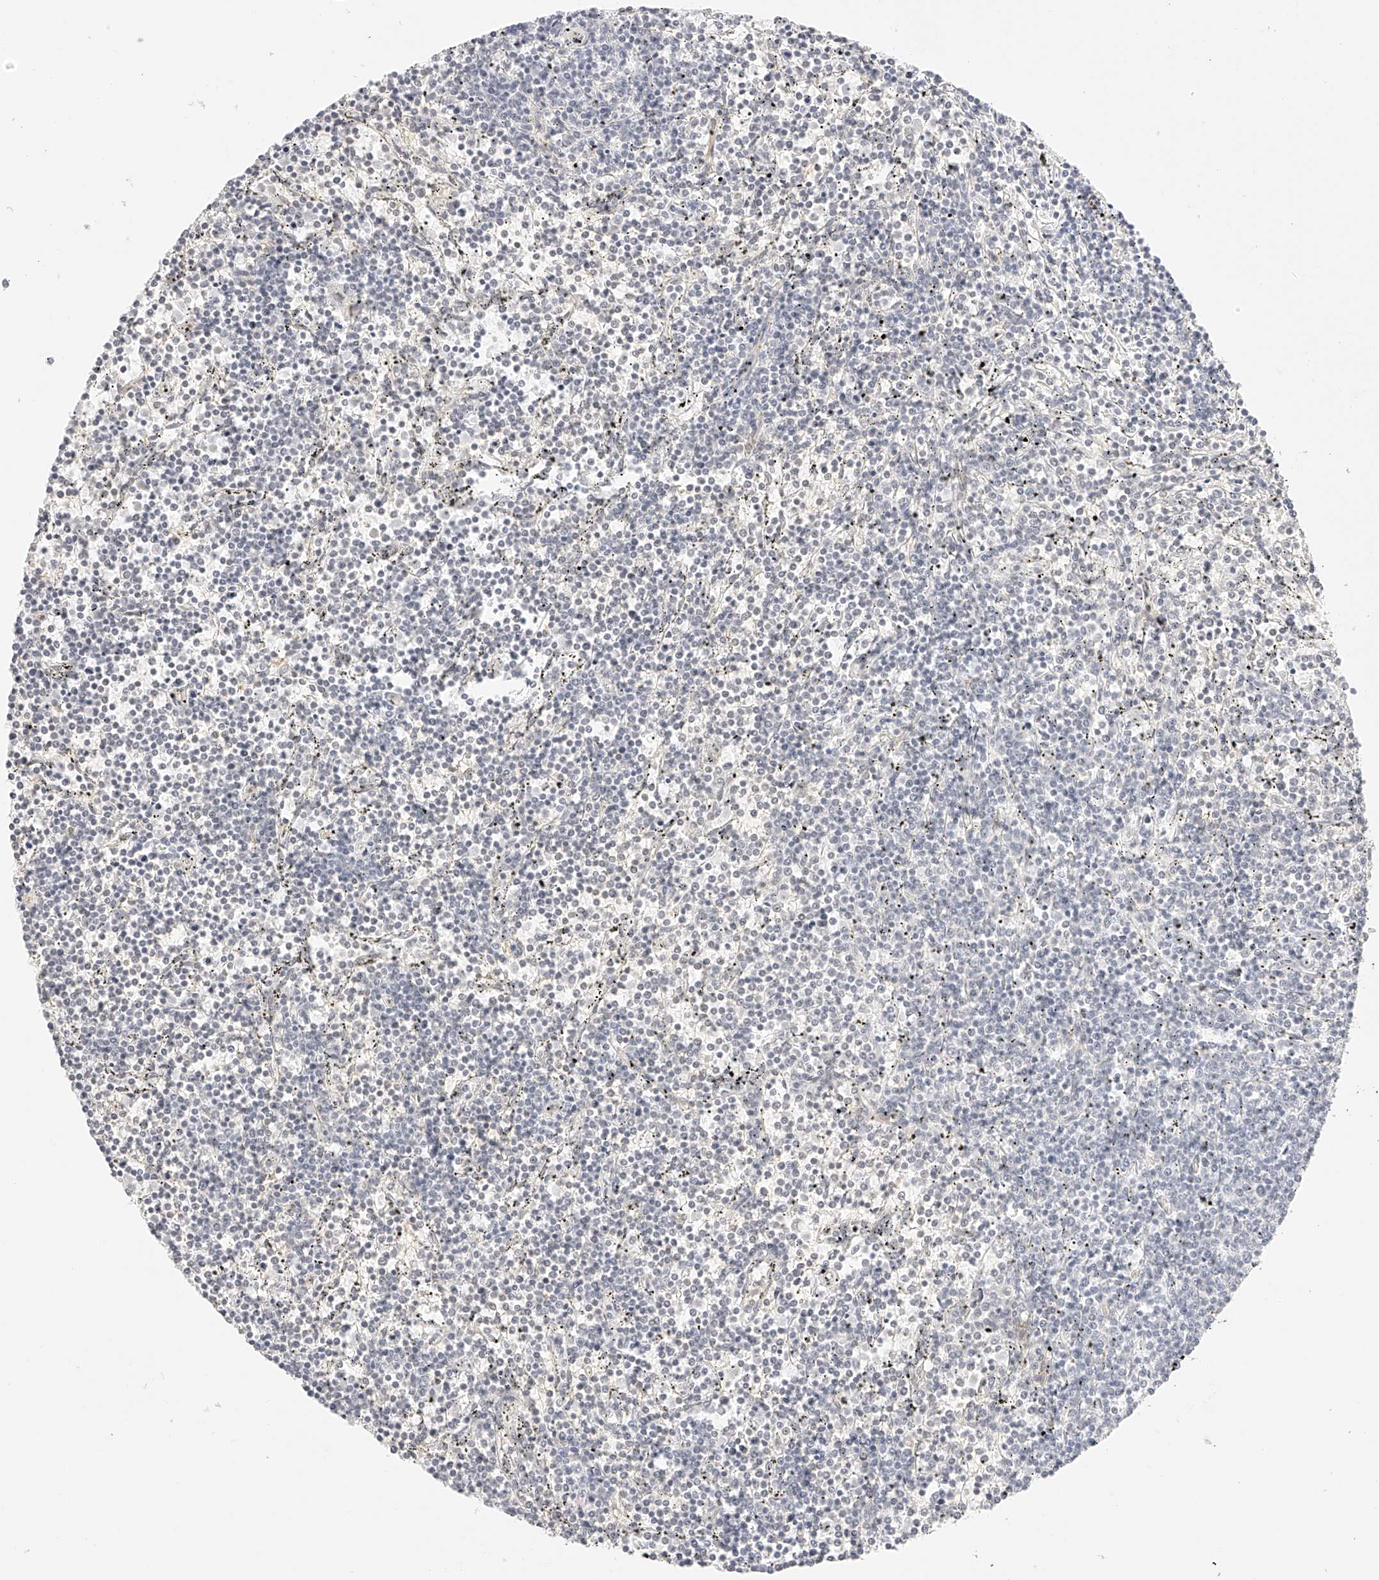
{"staining": {"intensity": "negative", "quantity": "none", "location": "none"}, "tissue": "lymphoma", "cell_type": "Tumor cells", "image_type": "cancer", "snomed": [{"axis": "morphology", "description": "Malignant lymphoma, non-Hodgkin's type, Low grade"}, {"axis": "topography", "description": "Spleen"}], "caption": "Human malignant lymphoma, non-Hodgkin's type (low-grade) stained for a protein using IHC shows no expression in tumor cells.", "gene": "ZFP69", "patient": {"sex": "female", "age": 50}}